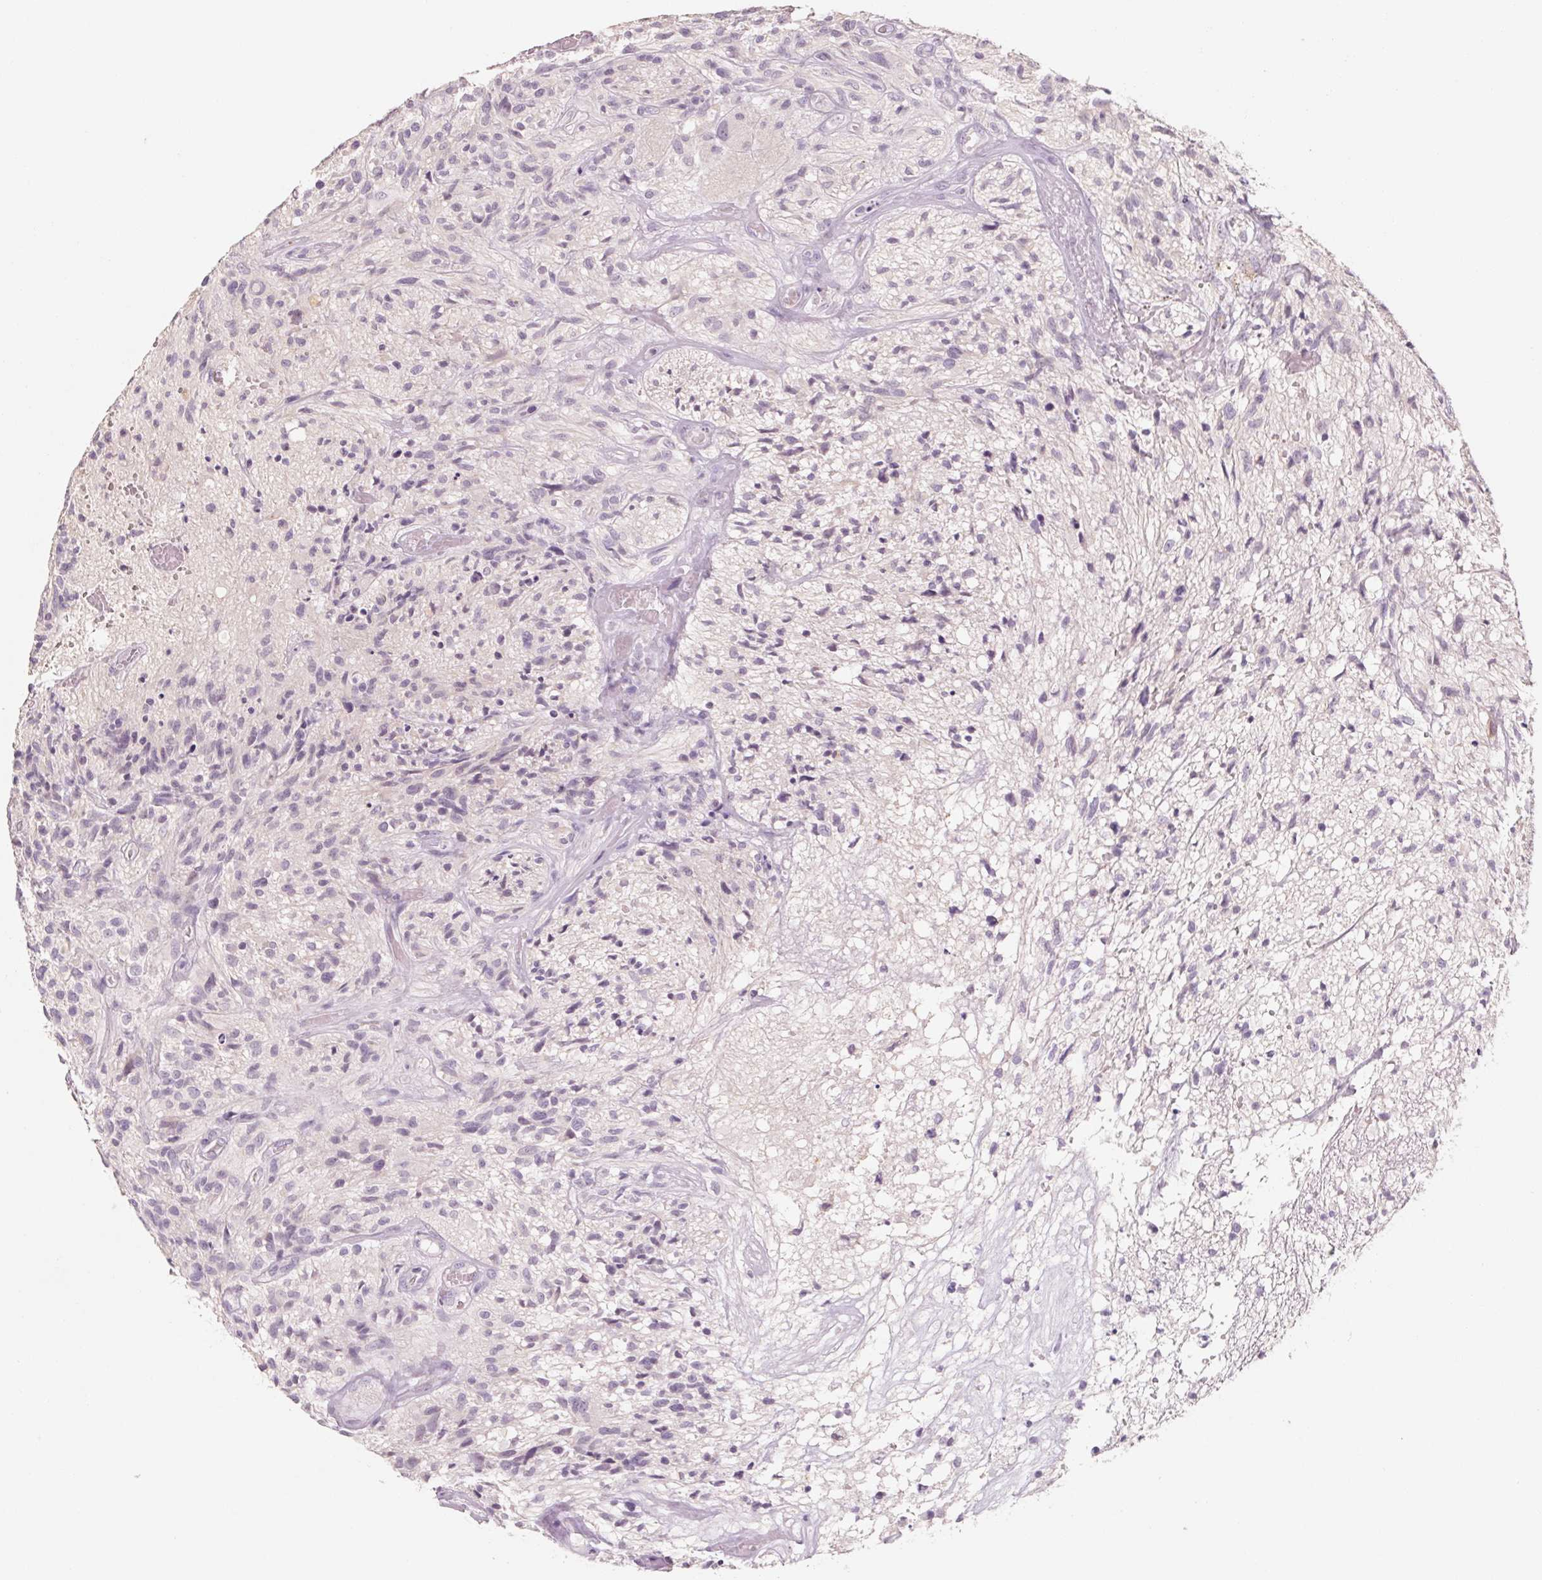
{"staining": {"intensity": "negative", "quantity": "none", "location": "none"}, "tissue": "glioma", "cell_type": "Tumor cells", "image_type": "cancer", "snomed": [{"axis": "morphology", "description": "Glioma, malignant, High grade"}, {"axis": "topography", "description": "Brain"}], "caption": "A high-resolution micrograph shows immunohistochemistry (IHC) staining of malignant glioma (high-grade), which displays no significant staining in tumor cells.", "gene": "POU1F1", "patient": {"sex": "male", "age": 75}}